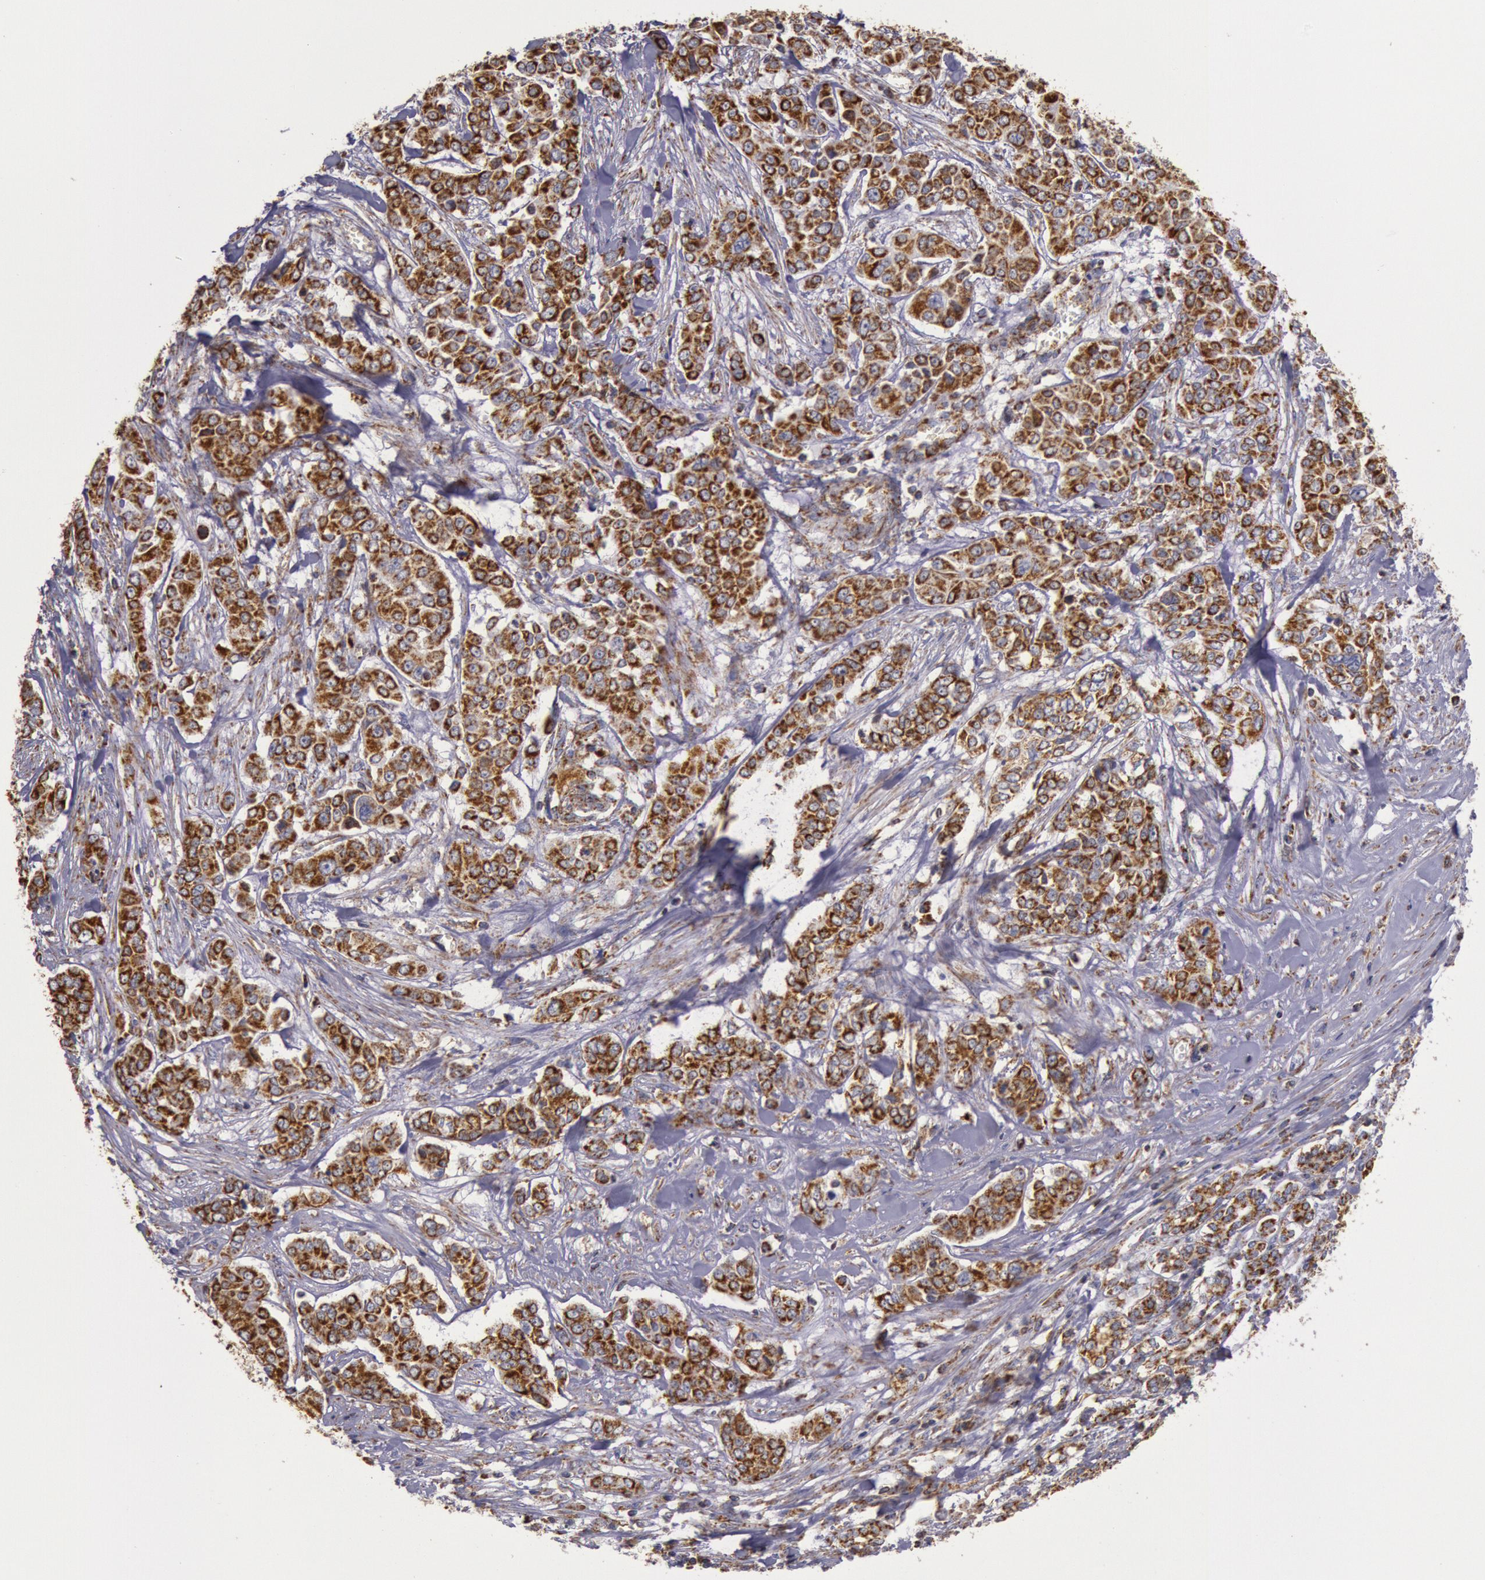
{"staining": {"intensity": "moderate", "quantity": ">75%", "location": "cytoplasmic/membranous"}, "tissue": "pancreatic cancer", "cell_type": "Tumor cells", "image_type": "cancer", "snomed": [{"axis": "morphology", "description": "Adenocarcinoma, NOS"}, {"axis": "topography", "description": "Pancreas"}], "caption": "A photomicrograph of adenocarcinoma (pancreatic) stained for a protein shows moderate cytoplasmic/membranous brown staining in tumor cells. (brown staining indicates protein expression, while blue staining denotes nuclei).", "gene": "CYC1", "patient": {"sex": "female", "age": 52}}